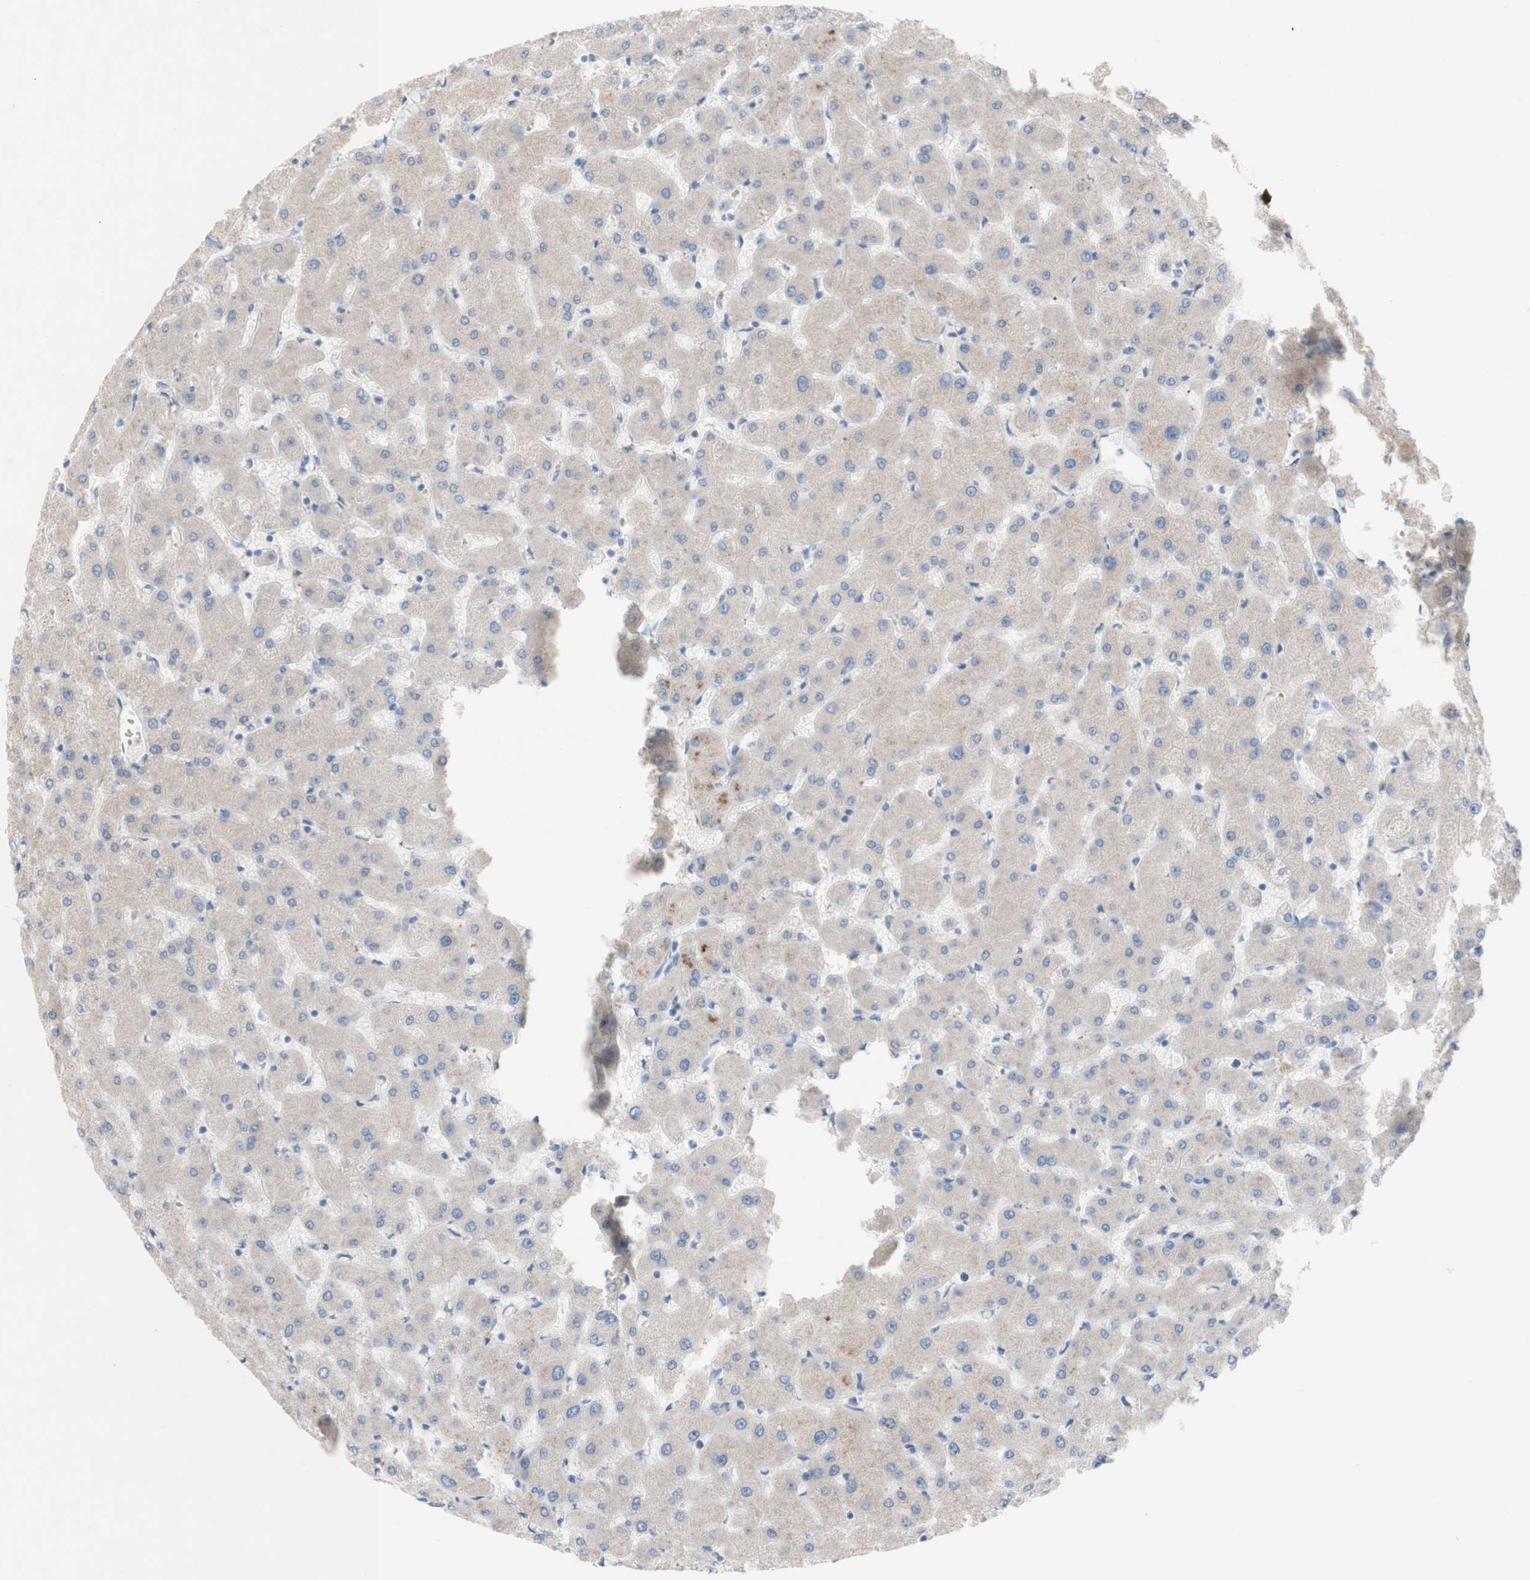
{"staining": {"intensity": "negative", "quantity": "none", "location": "none"}, "tissue": "liver", "cell_type": "Cholangiocytes", "image_type": "normal", "snomed": [{"axis": "morphology", "description": "Normal tissue, NOS"}, {"axis": "topography", "description": "Liver"}], "caption": "Cholangiocytes show no significant staining in normal liver. The staining was performed using DAB (3,3'-diaminobenzidine) to visualize the protein expression in brown, while the nuclei were stained in blue with hematoxylin (Magnification: 20x).", "gene": "AGPAT5", "patient": {"sex": "female", "age": 63}}